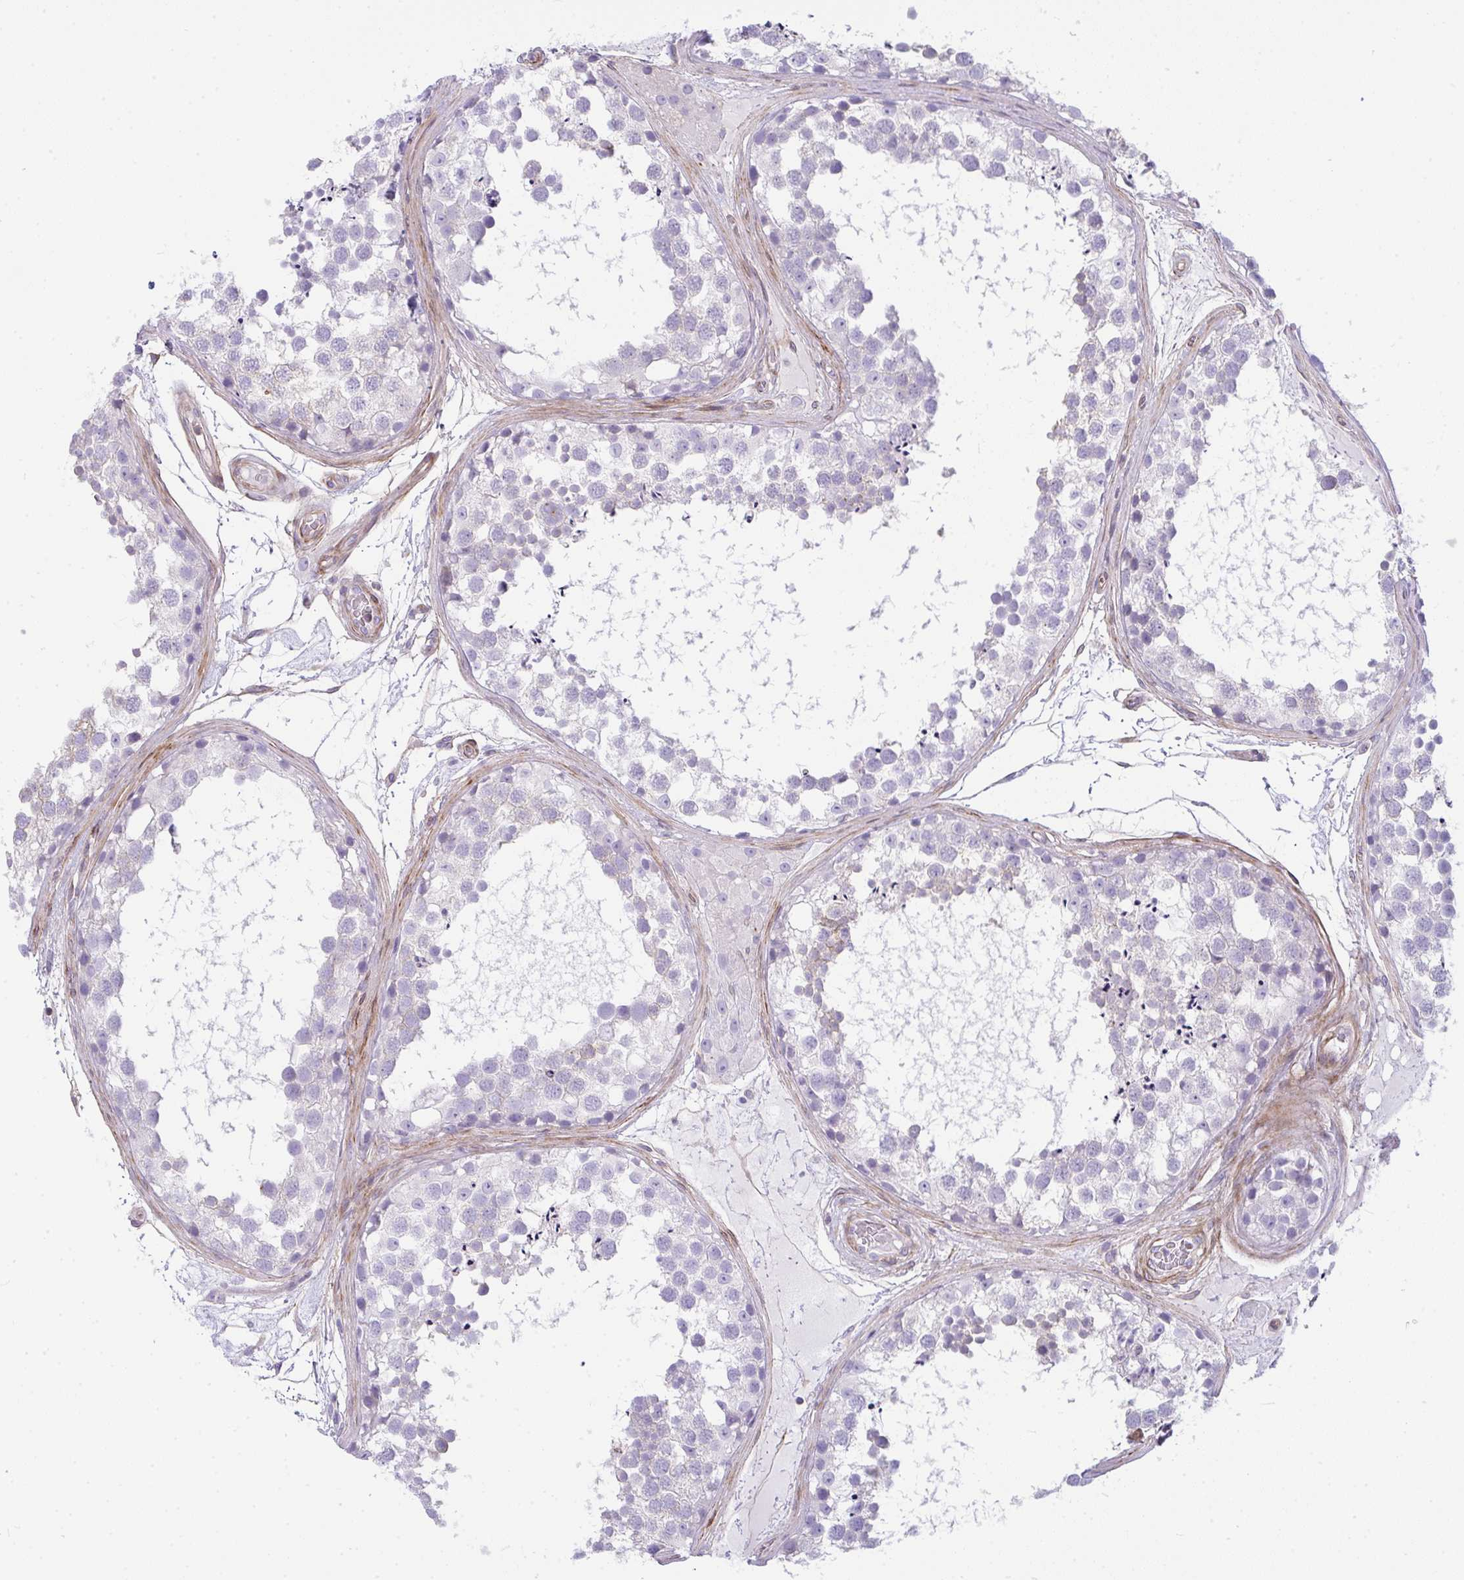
{"staining": {"intensity": "negative", "quantity": "none", "location": "none"}, "tissue": "testis", "cell_type": "Cells in seminiferous ducts", "image_type": "normal", "snomed": [{"axis": "morphology", "description": "Normal tissue, NOS"}, {"axis": "morphology", "description": "Seminoma, NOS"}, {"axis": "topography", "description": "Testis"}], "caption": "Immunohistochemistry micrograph of normal testis: human testis stained with DAB (3,3'-diaminobenzidine) exhibits no significant protein staining in cells in seminiferous ducts.", "gene": "CDRT15", "patient": {"sex": "male", "age": 65}}